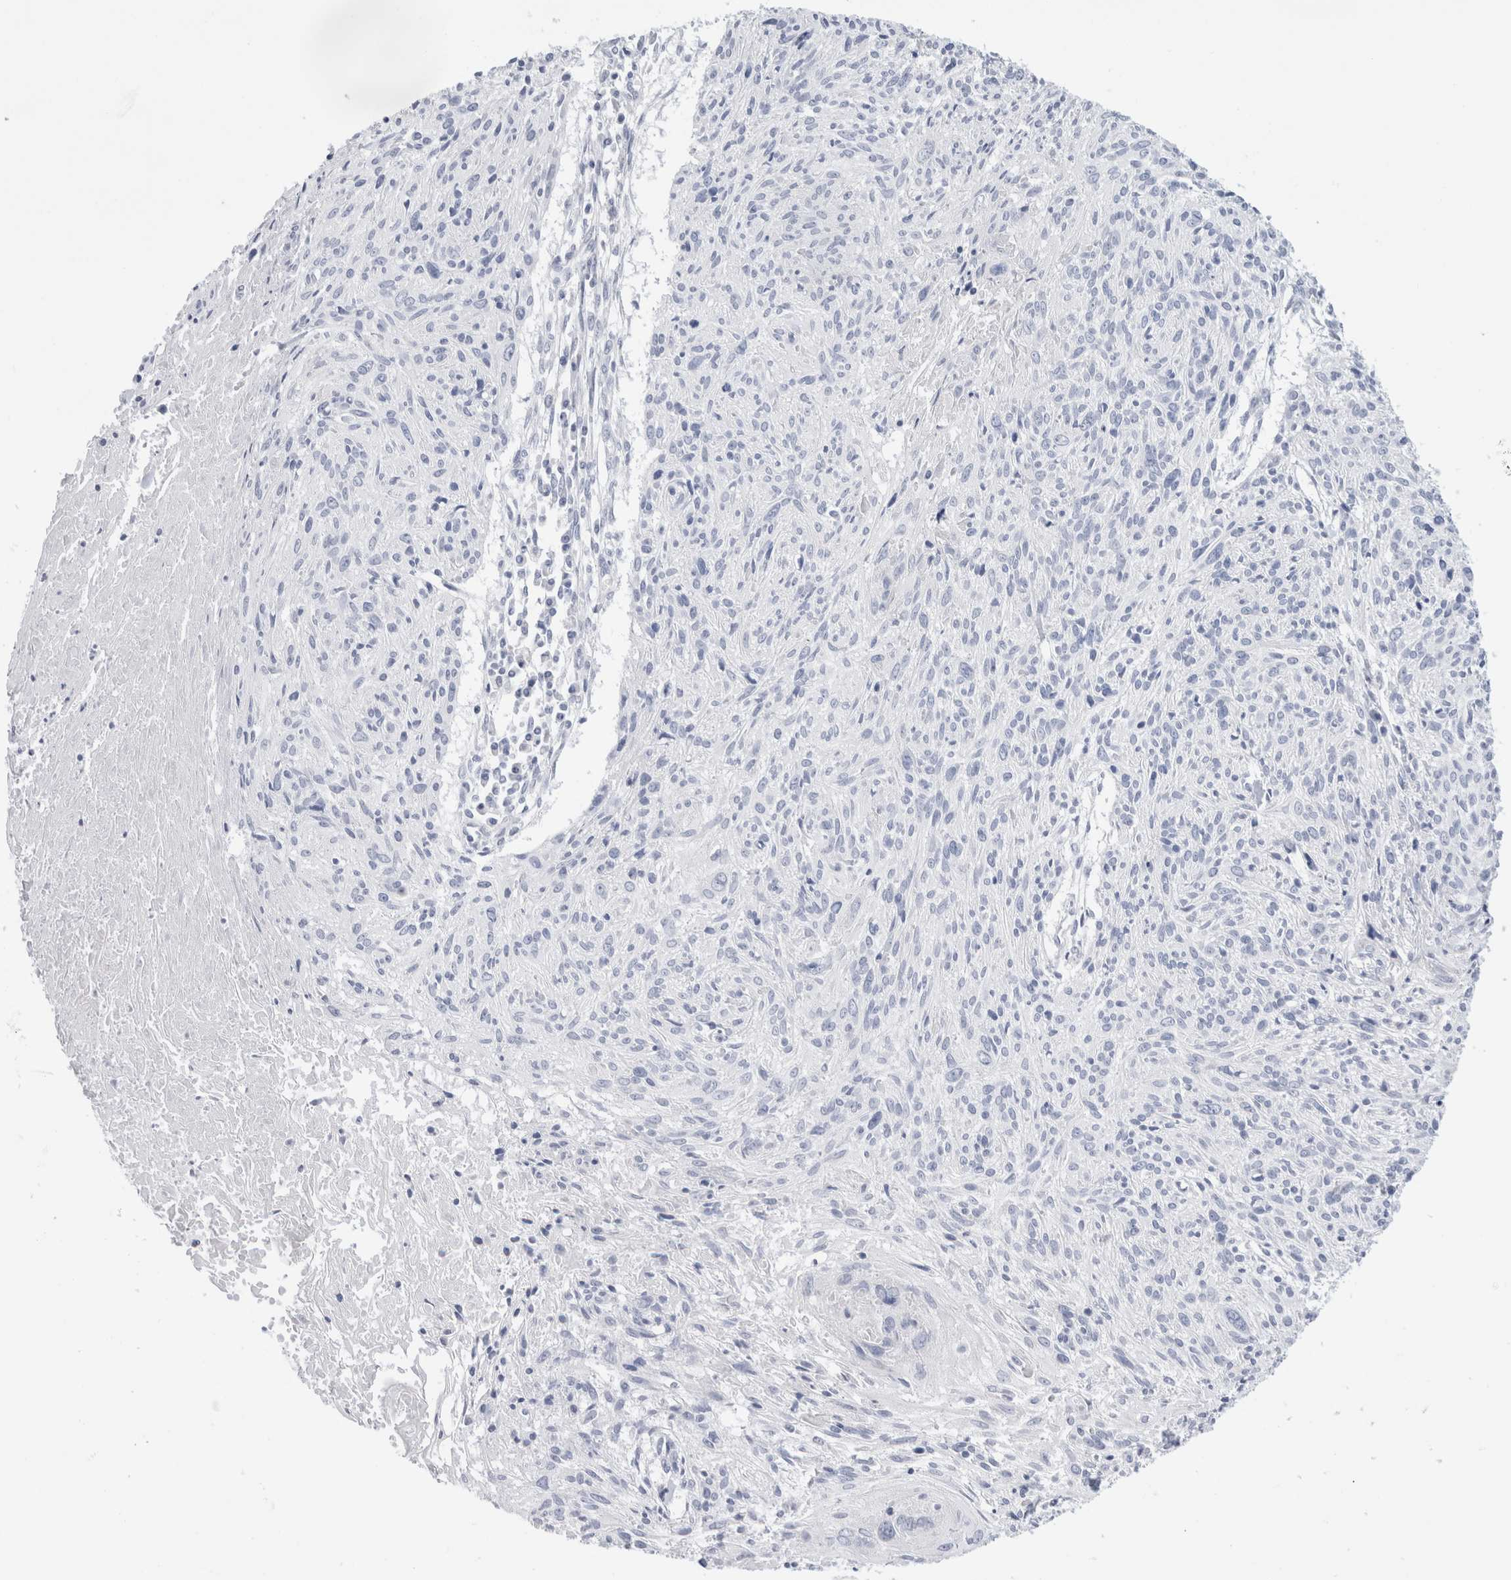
{"staining": {"intensity": "negative", "quantity": "none", "location": "none"}, "tissue": "cervical cancer", "cell_type": "Tumor cells", "image_type": "cancer", "snomed": [{"axis": "morphology", "description": "Squamous cell carcinoma, NOS"}, {"axis": "topography", "description": "Cervix"}], "caption": "The image demonstrates no staining of tumor cells in squamous cell carcinoma (cervical).", "gene": "ECHDC2", "patient": {"sex": "female", "age": 51}}